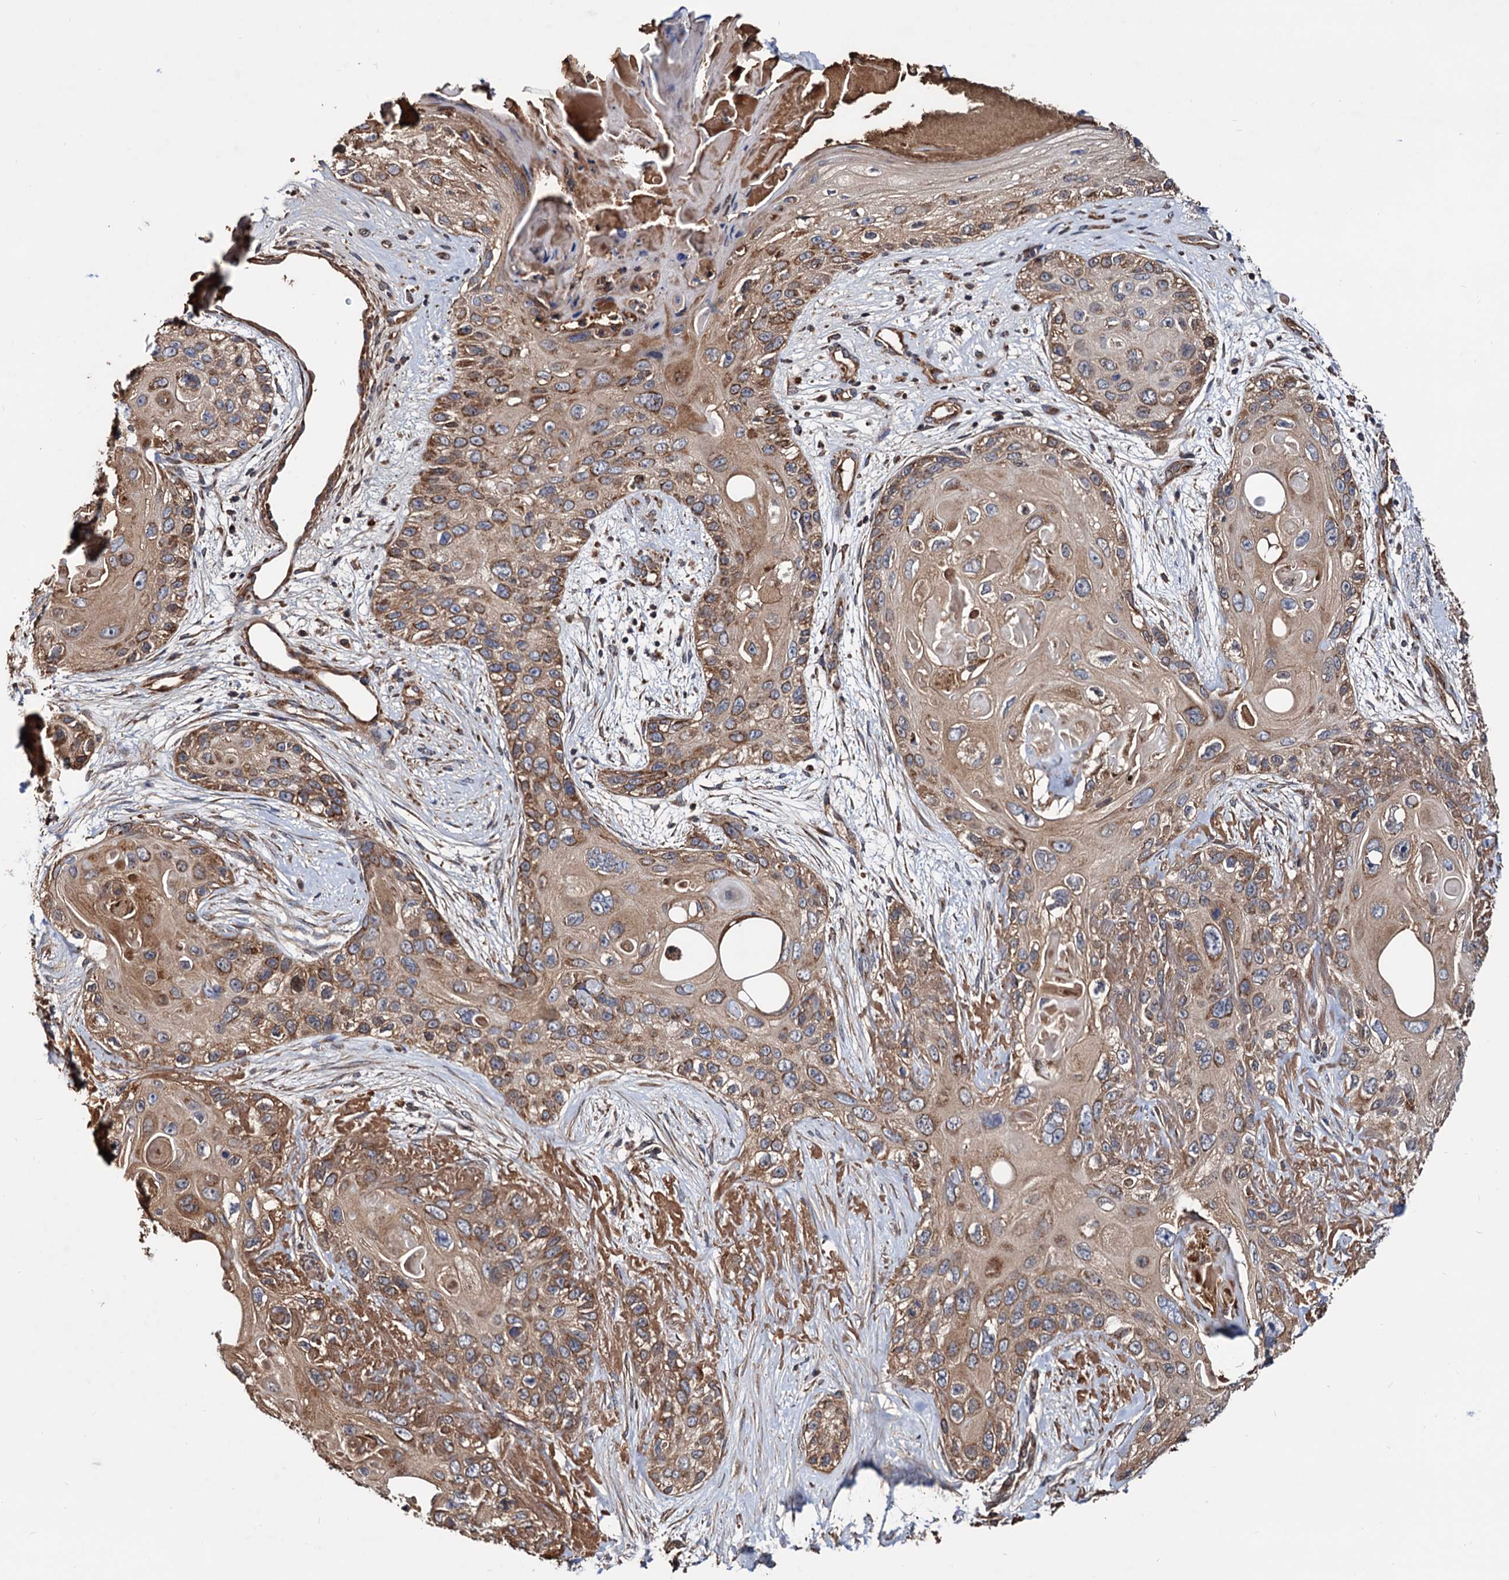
{"staining": {"intensity": "moderate", "quantity": ">75%", "location": "cytoplasmic/membranous"}, "tissue": "skin cancer", "cell_type": "Tumor cells", "image_type": "cancer", "snomed": [{"axis": "morphology", "description": "Normal tissue, NOS"}, {"axis": "morphology", "description": "Squamous cell carcinoma, NOS"}, {"axis": "topography", "description": "Skin"}], "caption": "Immunohistochemical staining of skin cancer demonstrates medium levels of moderate cytoplasmic/membranous protein expression in about >75% of tumor cells.", "gene": "MRPL42", "patient": {"sex": "male", "age": 72}}